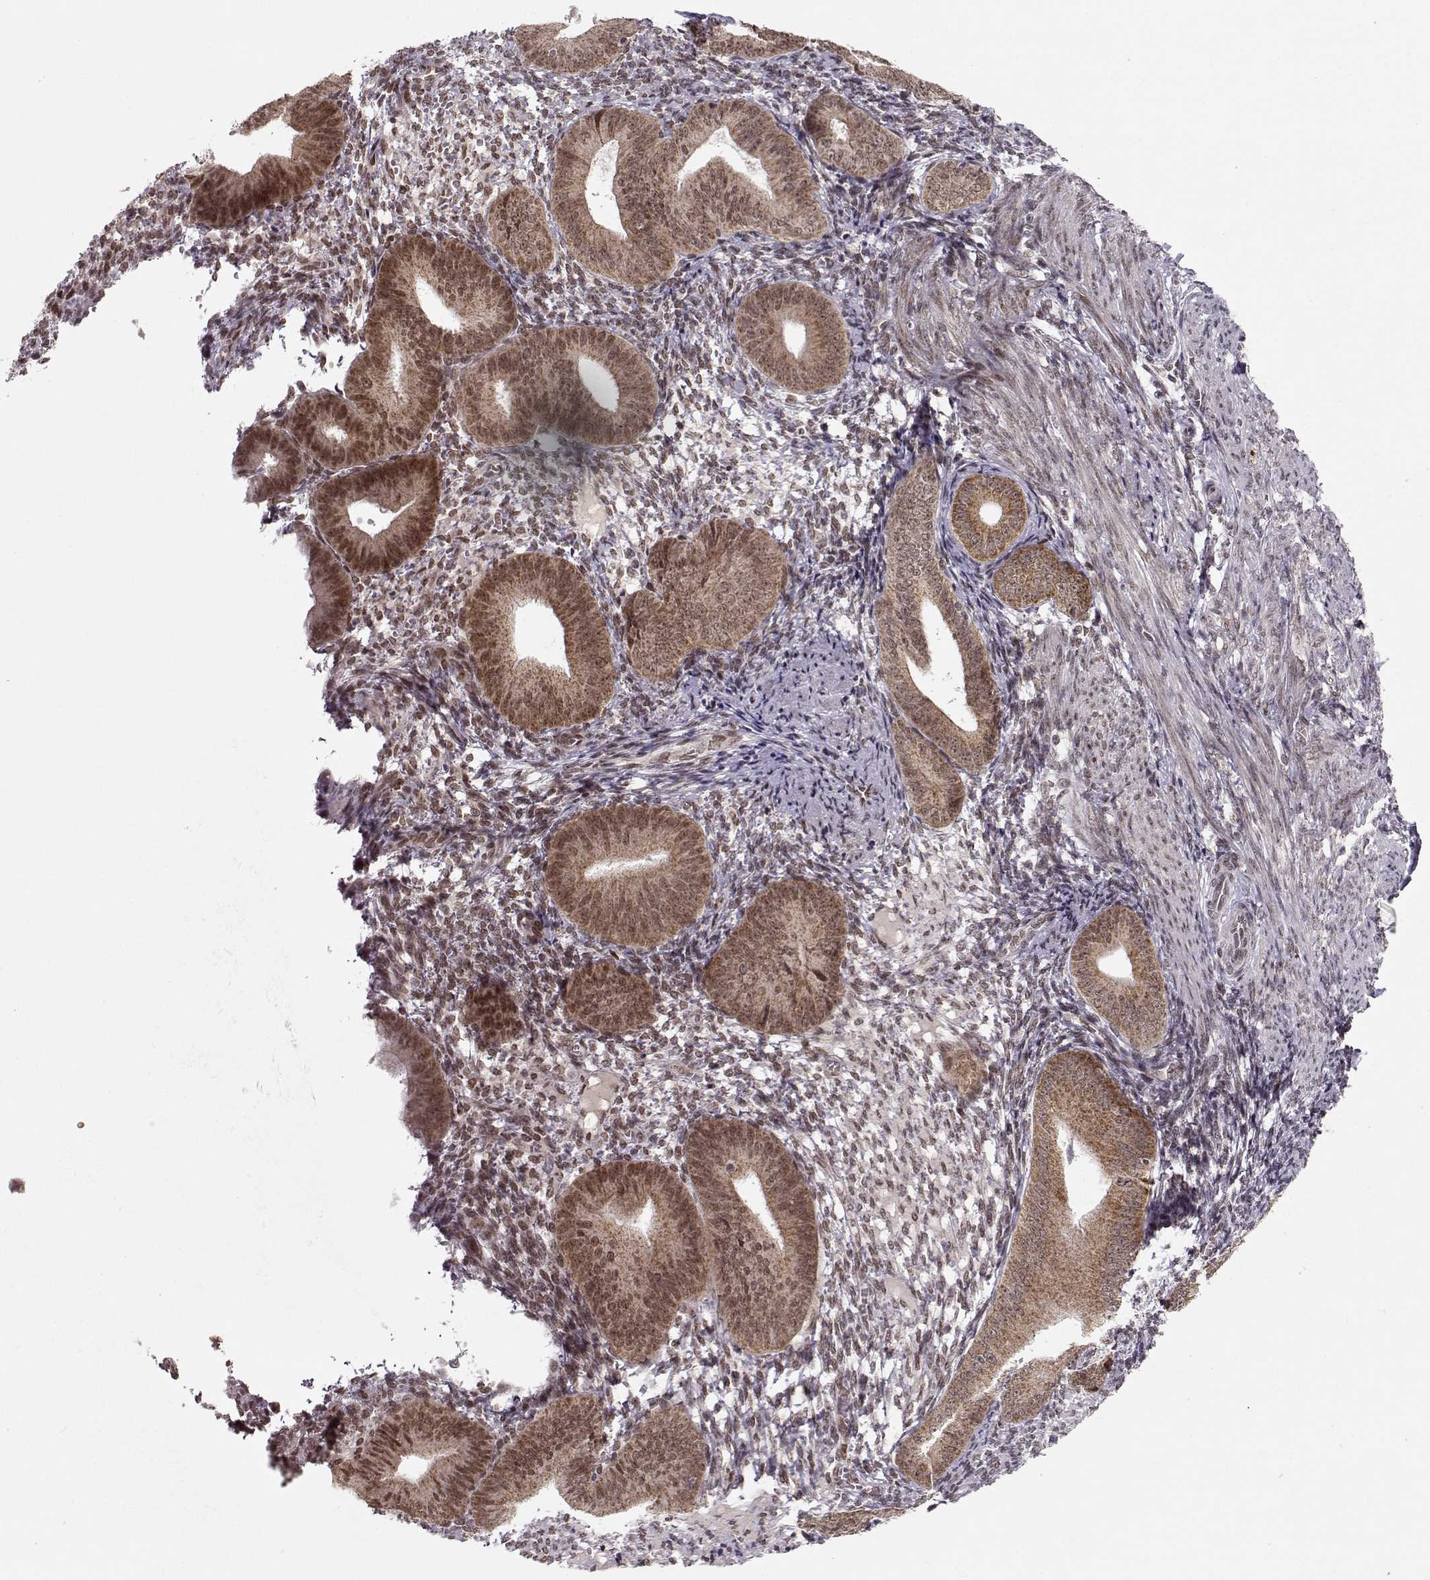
{"staining": {"intensity": "moderate", "quantity": ">75%", "location": "nuclear"}, "tissue": "endometrium", "cell_type": "Cells in endometrial stroma", "image_type": "normal", "snomed": [{"axis": "morphology", "description": "Normal tissue, NOS"}, {"axis": "topography", "description": "Endometrium"}], "caption": "Immunohistochemical staining of benign human endometrium shows >75% levels of moderate nuclear protein staining in approximately >75% of cells in endometrial stroma. The staining was performed using DAB to visualize the protein expression in brown, while the nuclei were stained in blue with hematoxylin (Magnification: 20x).", "gene": "RAI1", "patient": {"sex": "female", "age": 39}}